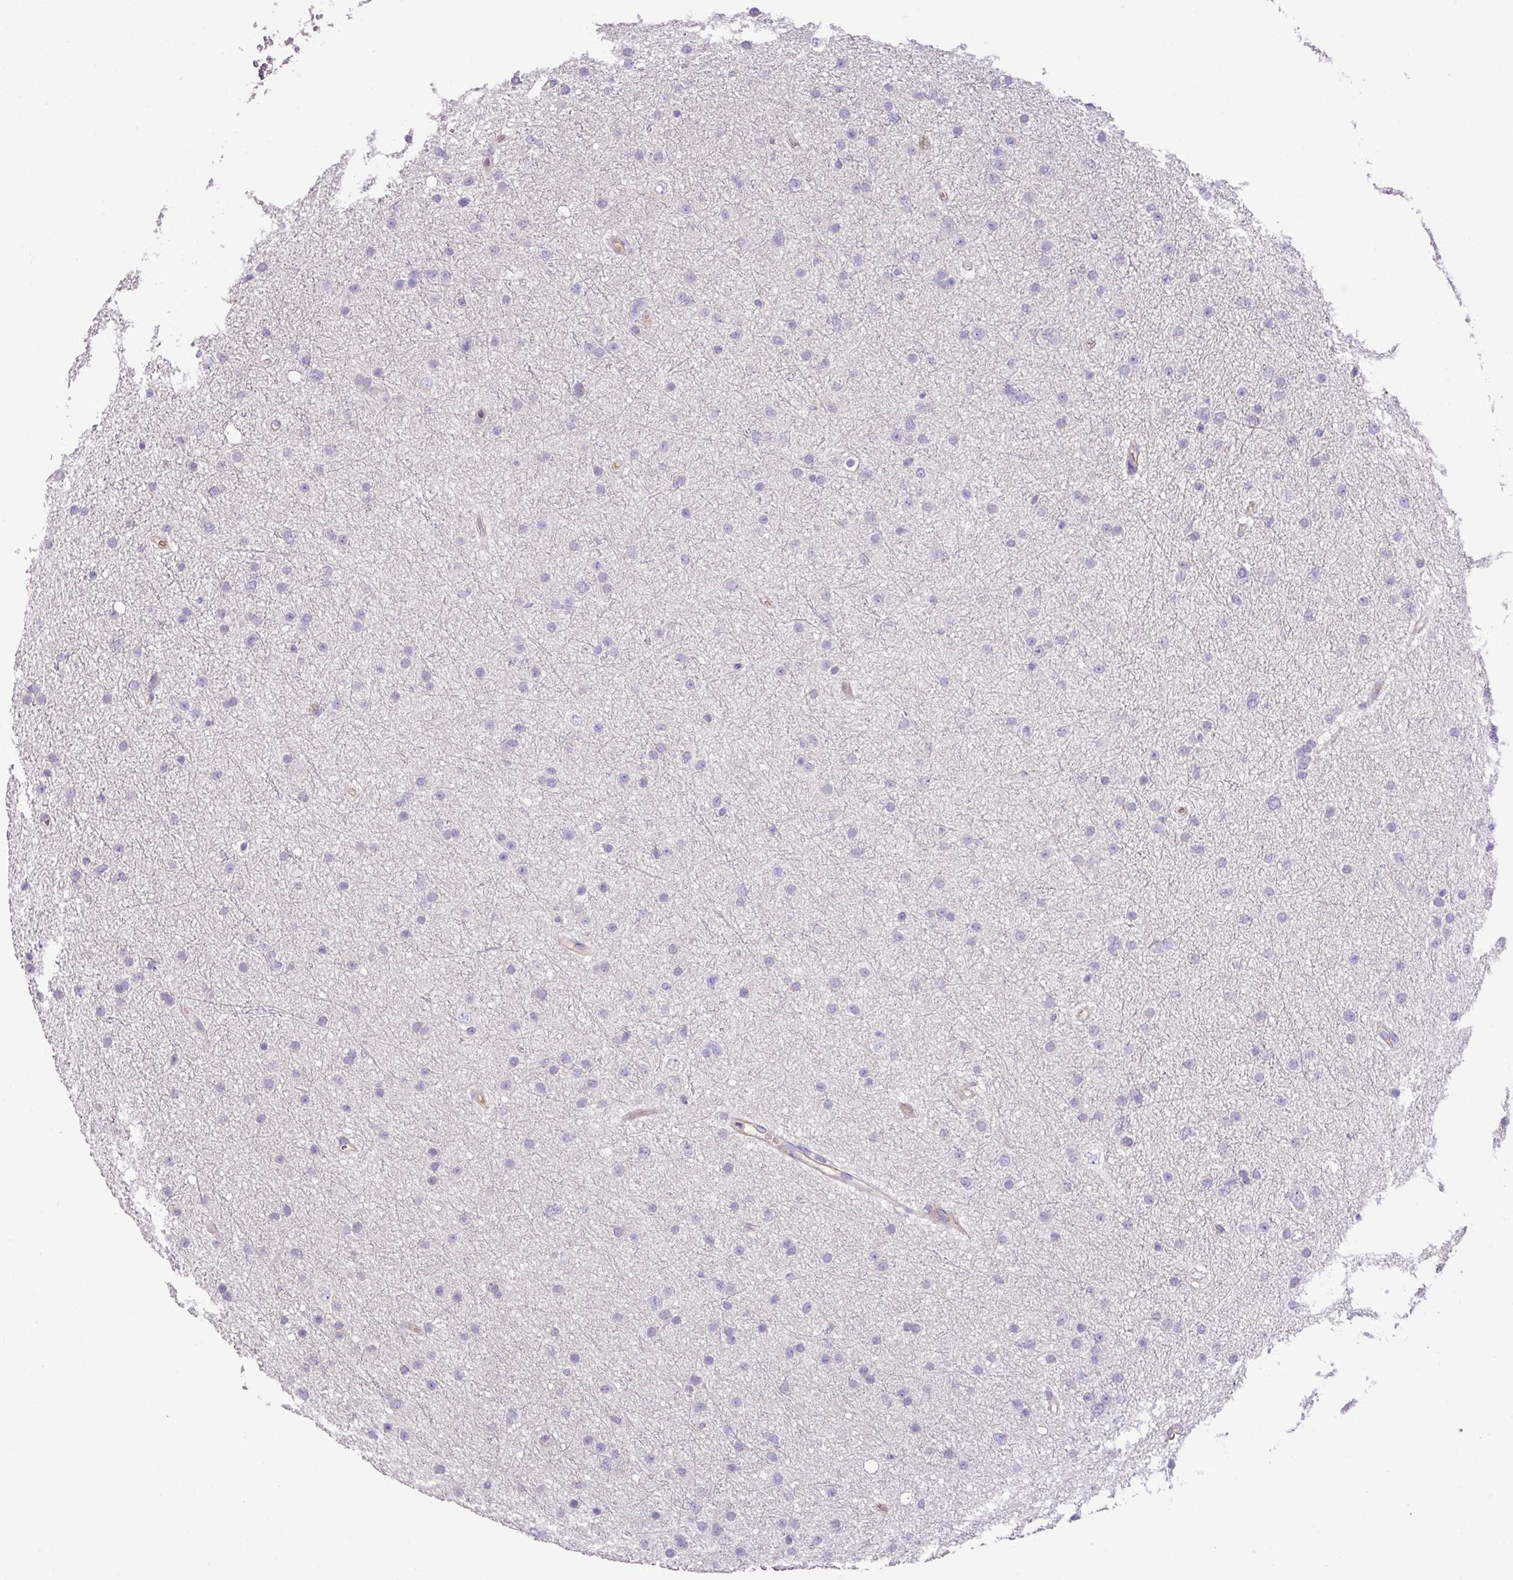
{"staining": {"intensity": "negative", "quantity": "none", "location": "none"}, "tissue": "glioma", "cell_type": "Tumor cells", "image_type": "cancer", "snomed": [{"axis": "morphology", "description": "Glioma, malignant, Low grade"}, {"axis": "topography", "description": "Cerebral cortex"}], "caption": "There is no significant positivity in tumor cells of glioma. (DAB immunohistochemistry (IHC) with hematoxylin counter stain).", "gene": "AGR3", "patient": {"sex": "female", "age": 39}}